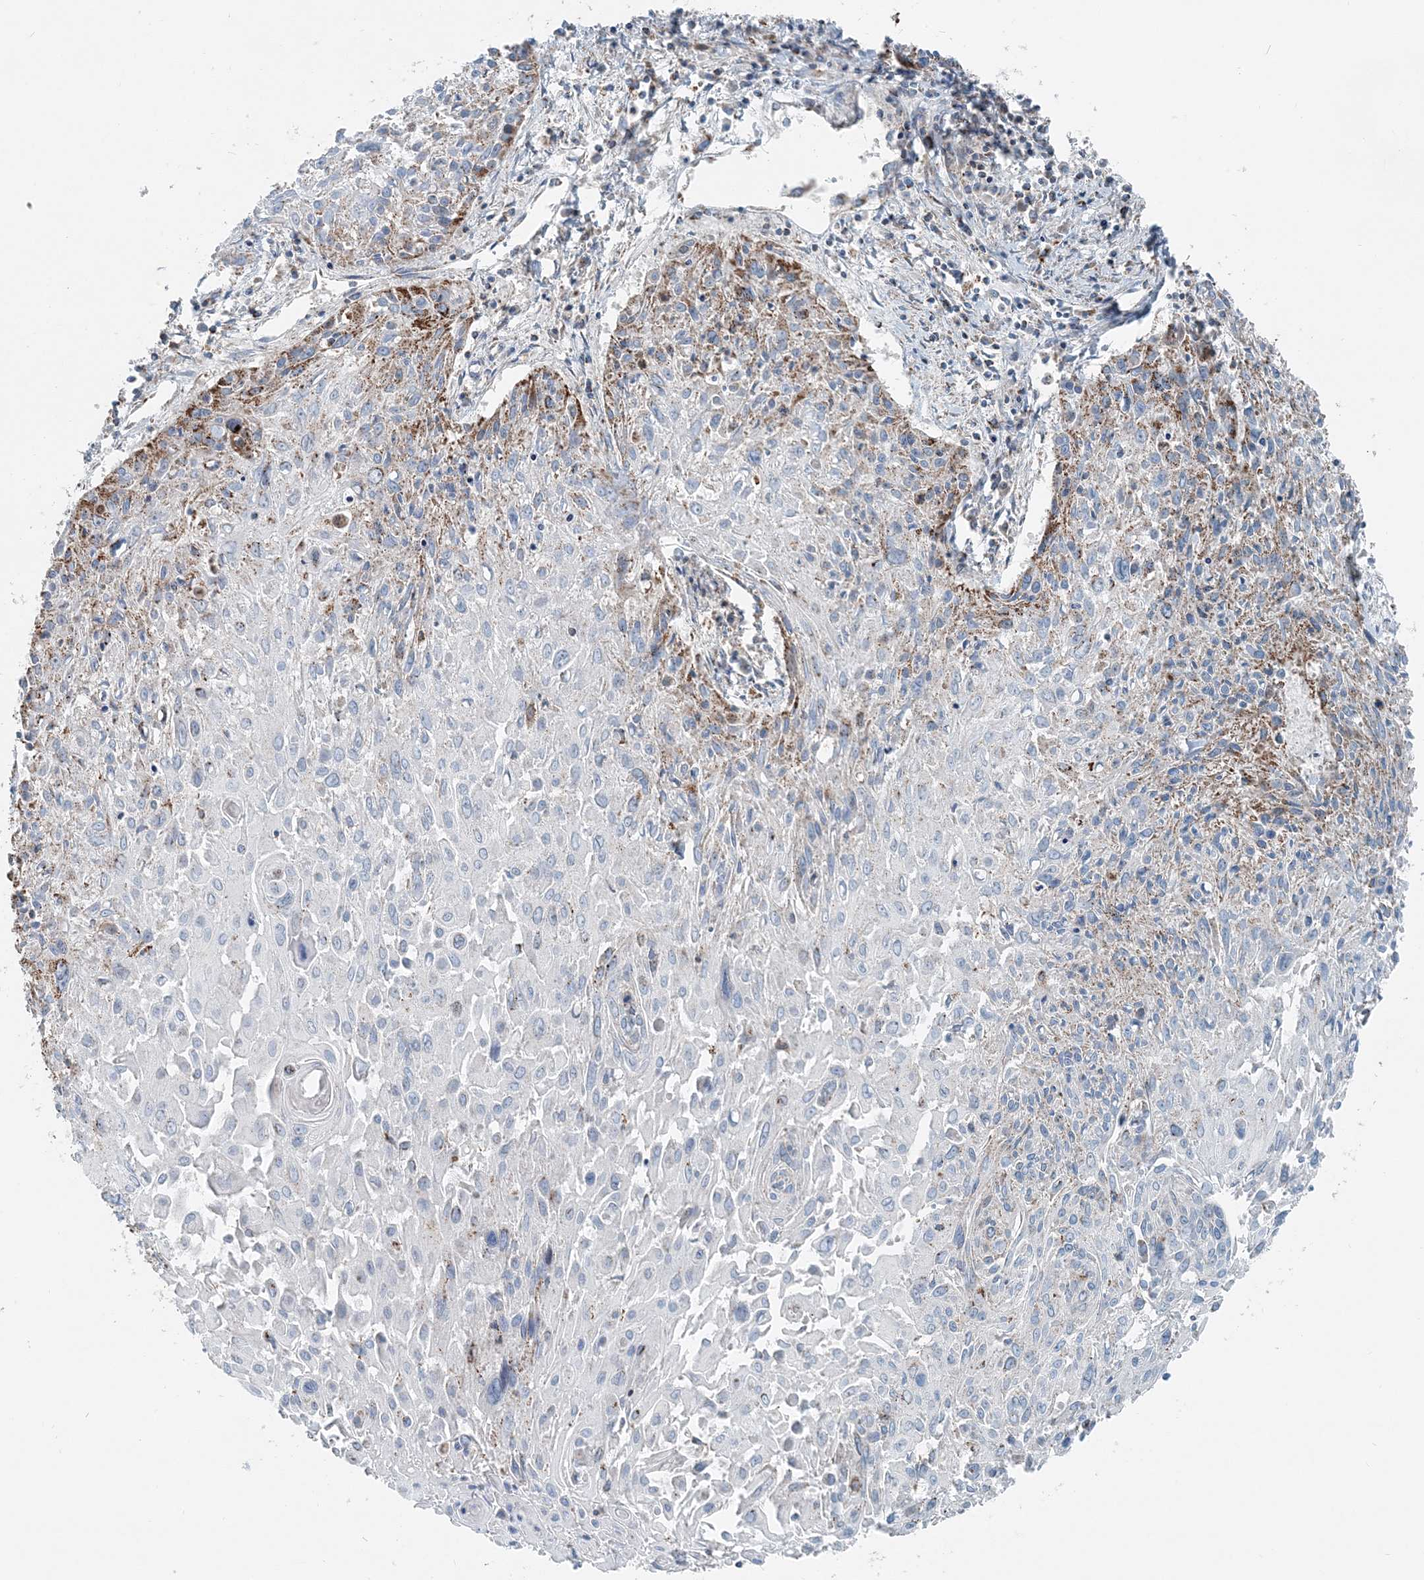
{"staining": {"intensity": "moderate", "quantity": "<25%", "location": "cytoplasmic/membranous"}, "tissue": "cervical cancer", "cell_type": "Tumor cells", "image_type": "cancer", "snomed": [{"axis": "morphology", "description": "Squamous cell carcinoma, NOS"}, {"axis": "topography", "description": "Cervix"}], "caption": "A histopathology image of human cervical cancer stained for a protein displays moderate cytoplasmic/membranous brown staining in tumor cells. (Stains: DAB in brown, nuclei in blue, Microscopy: brightfield microscopy at high magnification).", "gene": "INTU", "patient": {"sex": "female", "age": 51}}